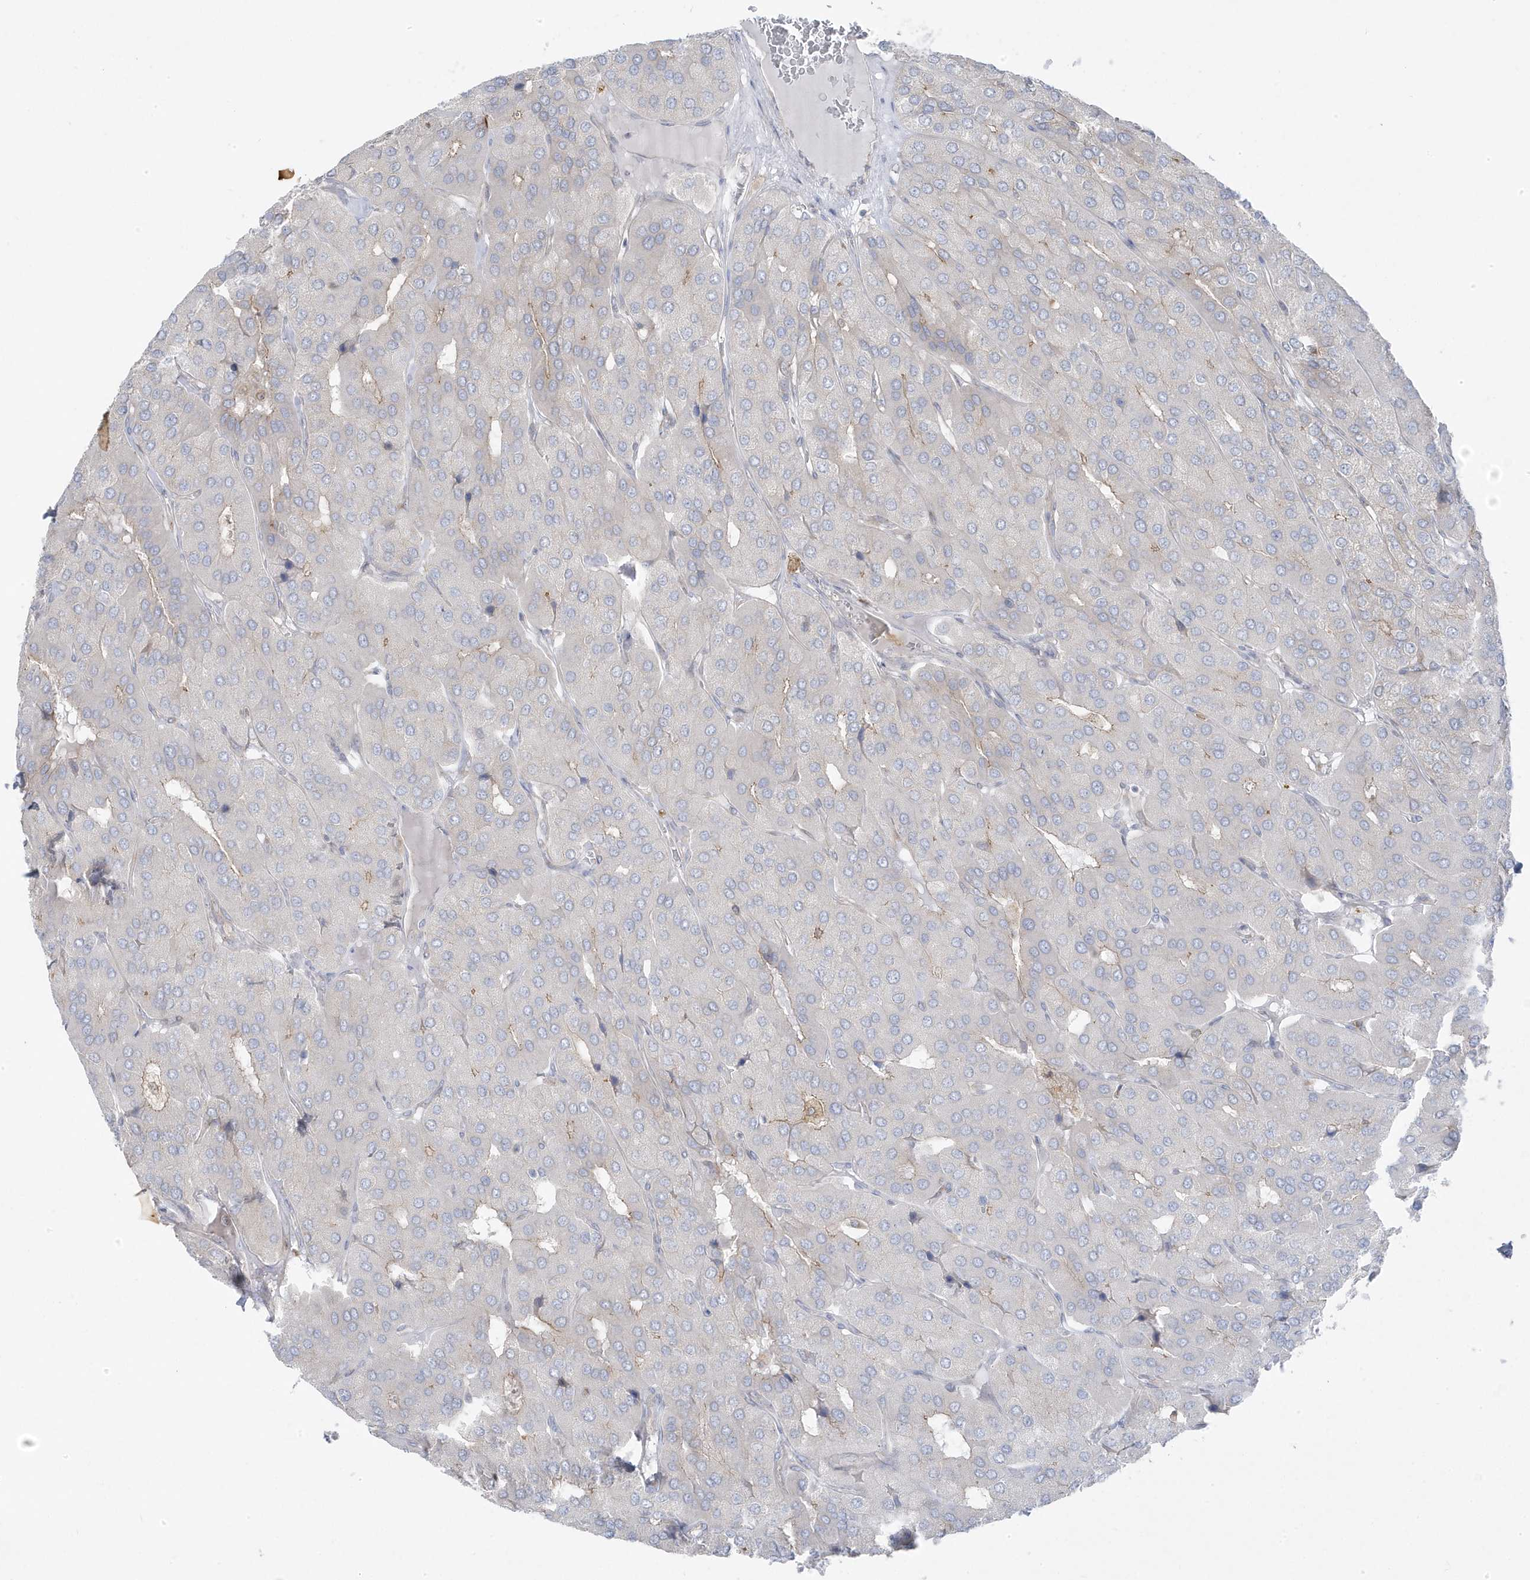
{"staining": {"intensity": "negative", "quantity": "none", "location": "none"}, "tissue": "parathyroid gland", "cell_type": "Glandular cells", "image_type": "normal", "snomed": [{"axis": "morphology", "description": "Normal tissue, NOS"}, {"axis": "morphology", "description": "Adenoma, NOS"}, {"axis": "topography", "description": "Parathyroid gland"}], "caption": "An IHC photomicrograph of benign parathyroid gland is shown. There is no staining in glandular cells of parathyroid gland. The staining was performed using DAB (3,3'-diaminobenzidine) to visualize the protein expression in brown, while the nuclei were stained in blue with hematoxylin (Magnification: 20x).", "gene": "ZNF654", "patient": {"sex": "female", "age": 86}}